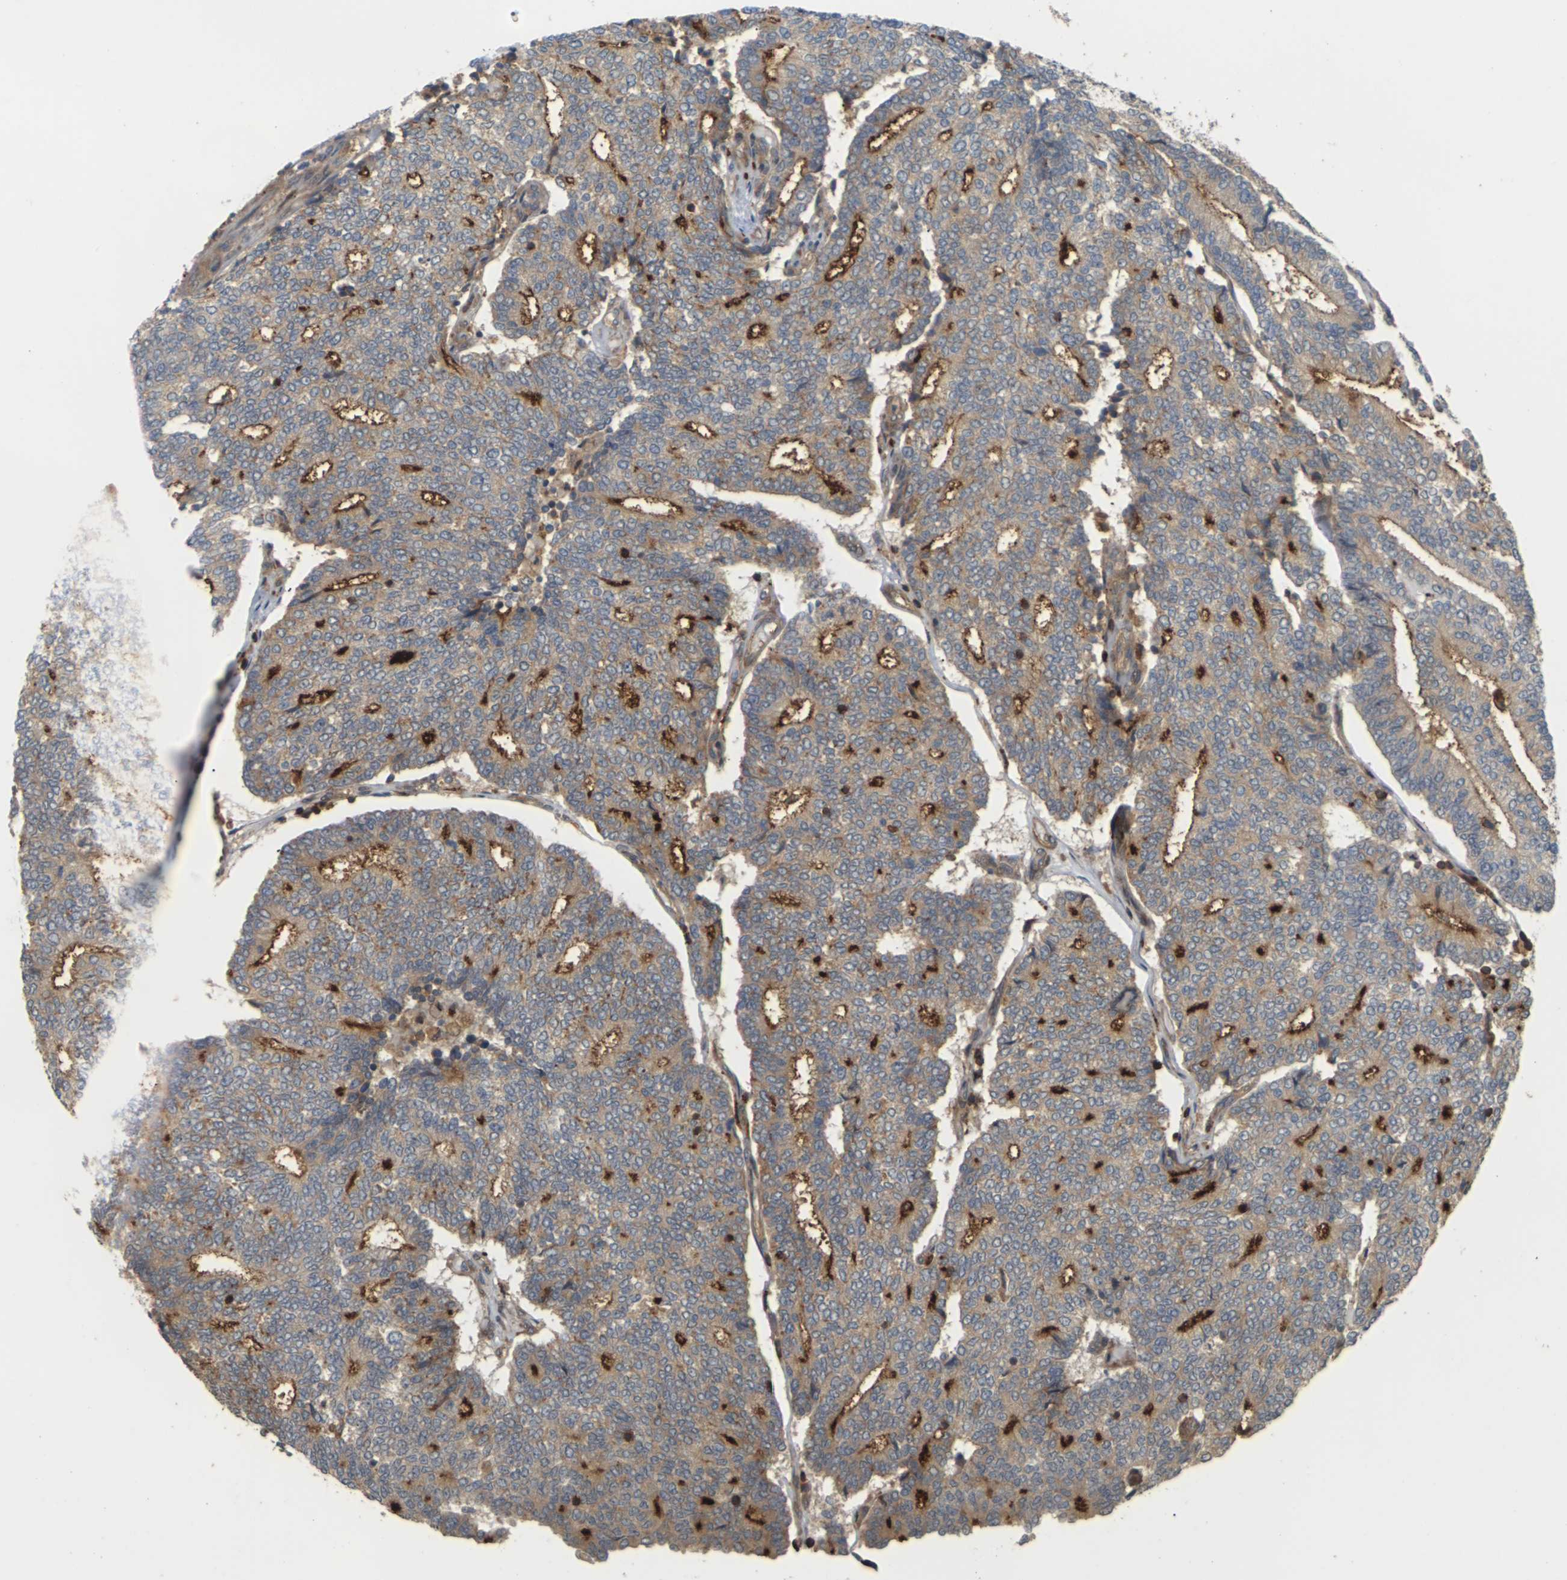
{"staining": {"intensity": "strong", "quantity": "<25%", "location": "cytoplasmic/membranous"}, "tissue": "prostate cancer", "cell_type": "Tumor cells", "image_type": "cancer", "snomed": [{"axis": "morphology", "description": "Normal tissue, NOS"}, {"axis": "morphology", "description": "Adenocarcinoma, High grade"}, {"axis": "topography", "description": "Prostate"}, {"axis": "topography", "description": "Seminal veicle"}], "caption": "Adenocarcinoma (high-grade) (prostate) stained for a protein (brown) demonstrates strong cytoplasmic/membranous positive expression in about <25% of tumor cells.", "gene": "KSR1", "patient": {"sex": "male", "age": 55}}